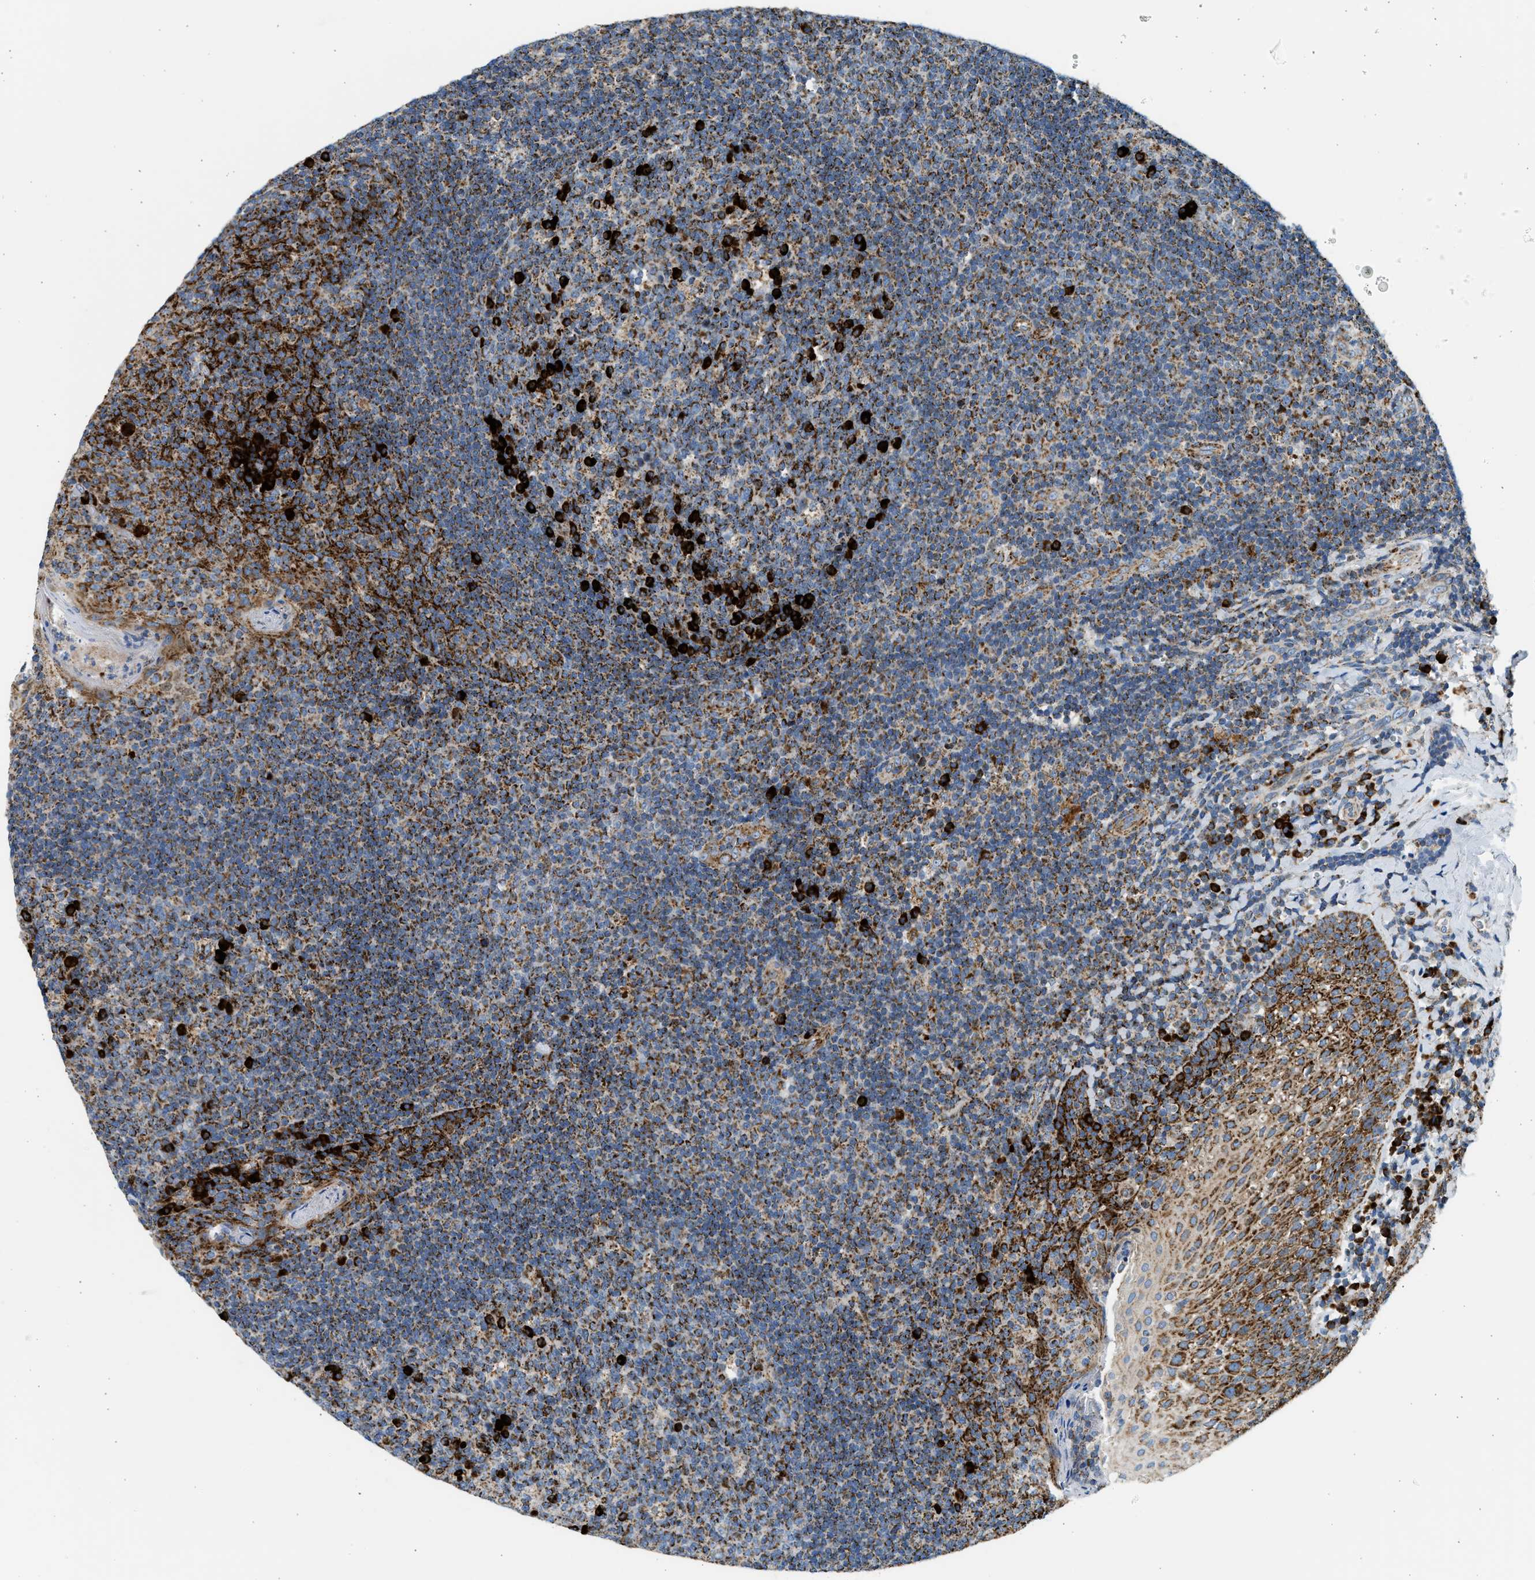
{"staining": {"intensity": "strong", "quantity": "25%-75%", "location": "cytoplasmic/membranous"}, "tissue": "tonsil", "cell_type": "Germinal center cells", "image_type": "normal", "snomed": [{"axis": "morphology", "description": "Normal tissue, NOS"}, {"axis": "topography", "description": "Tonsil"}], "caption": "Protein analysis of unremarkable tonsil reveals strong cytoplasmic/membranous expression in approximately 25%-75% of germinal center cells. Nuclei are stained in blue.", "gene": "KCNMB3", "patient": {"sex": "male", "age": 17}}